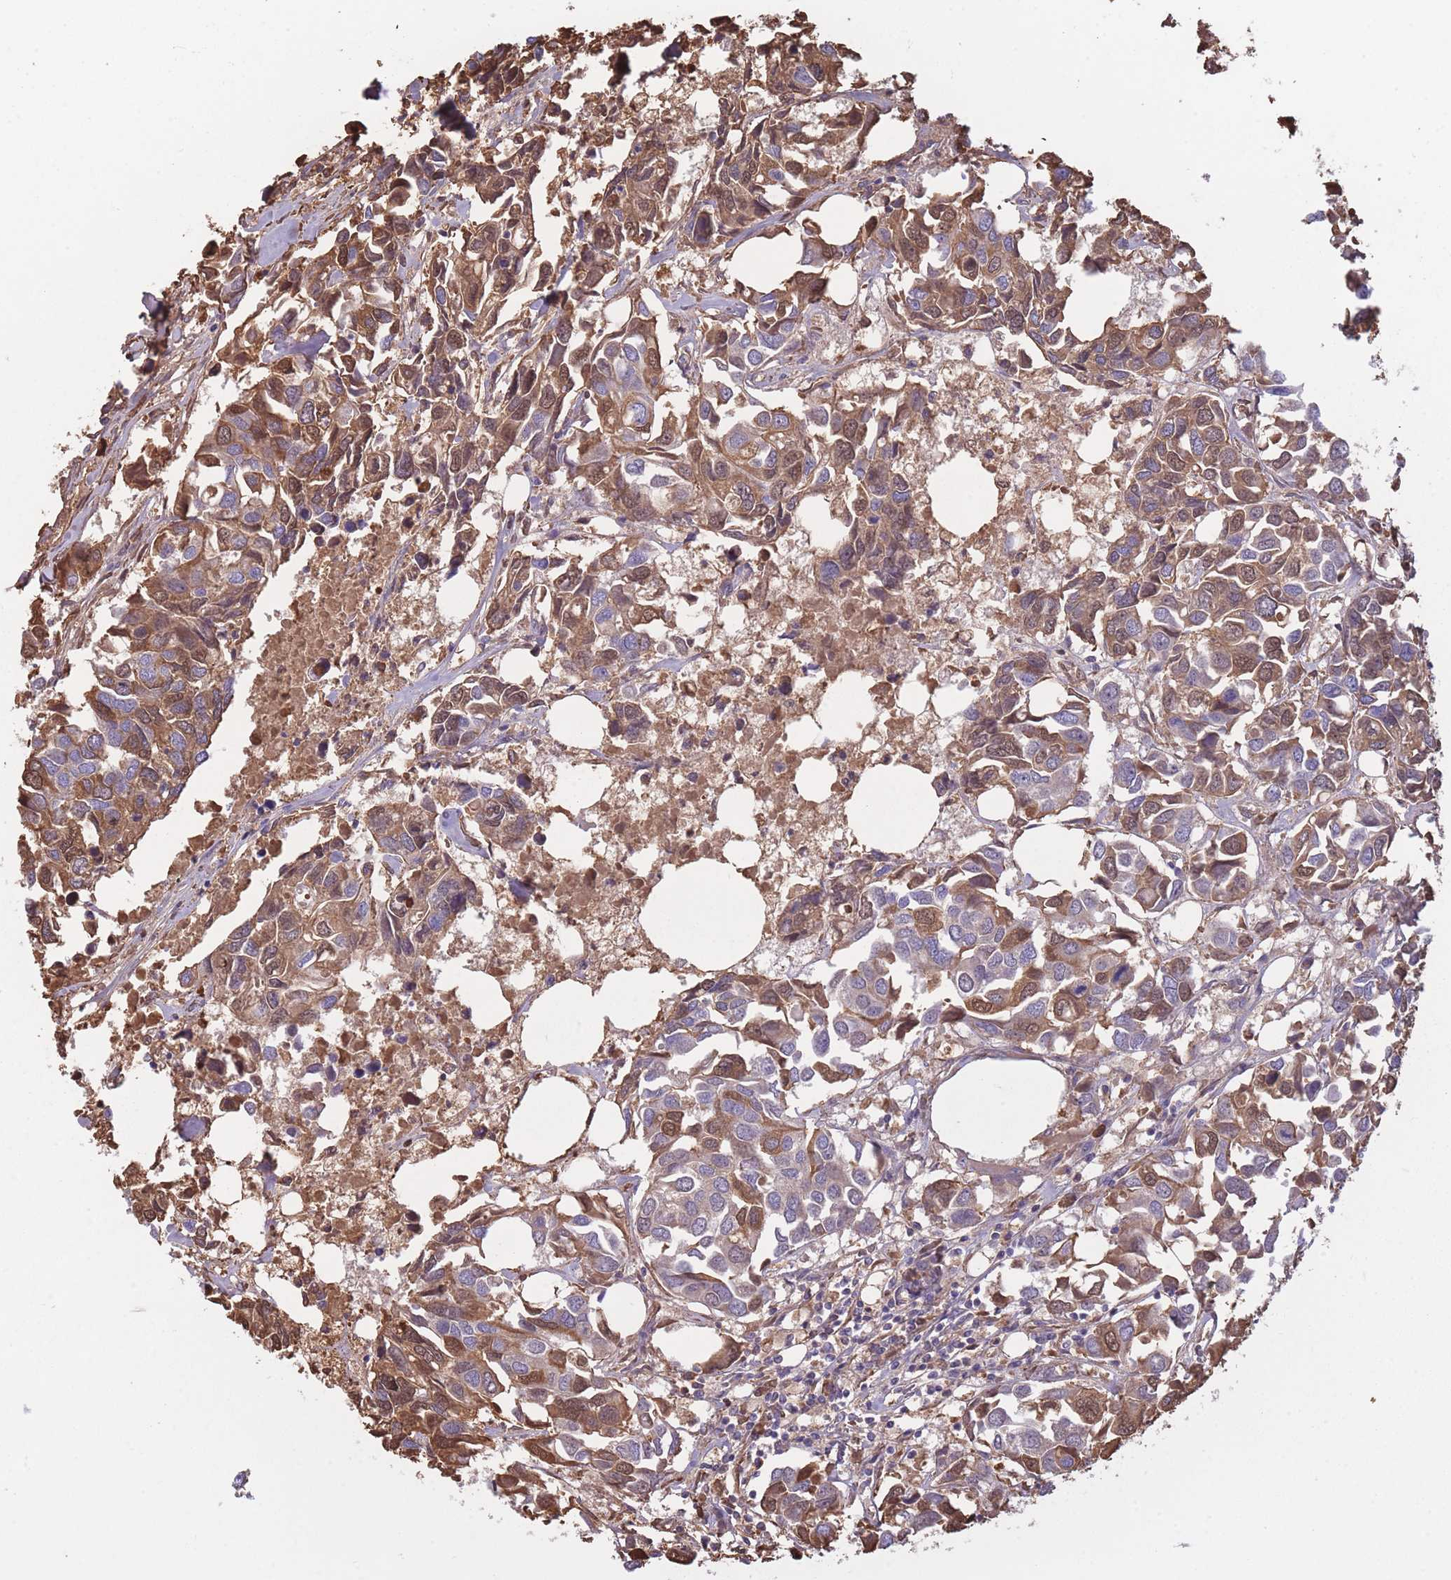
{"staining": {"intensity": "moderate", "quantity": ">75%", "location": "cytoplasmic/membranous"}, "tissue": "breast cancer", "cell_type": "Tumor cells", "image_type": "cancer", "snomed": [{"axis": "morphology", "description": "Duct carcinoma"}, {"axis": "topography", "description": "Breast"}], "caption": "Immunohistochemistry (IHC) photomicrograph of breast cancer stained for a protein (brown), which exhibits medium levels of moderate cytoplasmic/membranous staining in approximately >75% of tumor cells.", "gene": "KAT2A", "patient": {"sex": "female", "age": 83}}